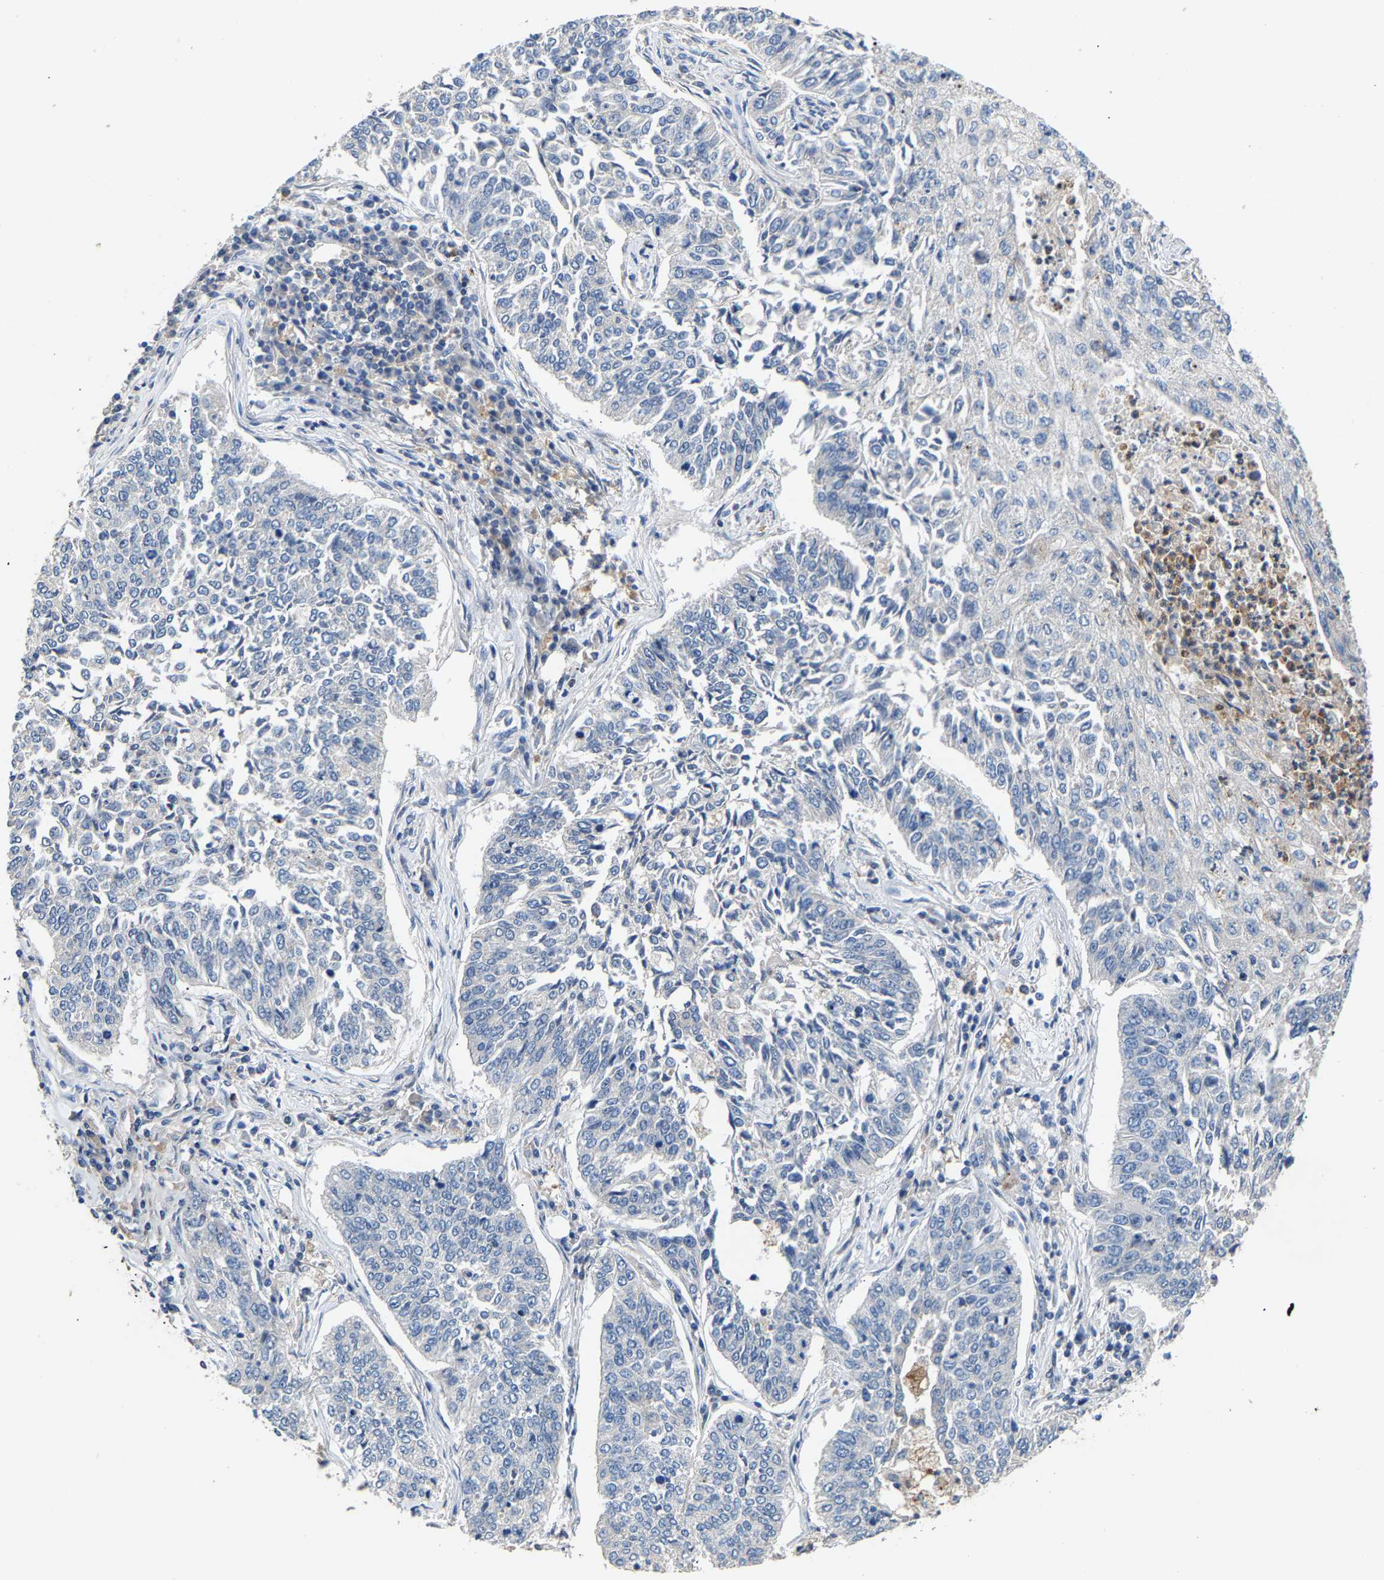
{"staining": {"intensity": "negative", "quantity": "none", "location": "none"}, "tissue": "lung cancer", "cell_type": "Tumor cells", "image_type": "cancer", "snomed": [{"axis": "morphology", "description": "Normal tissue, NOS"}, {"axis": "morphology", "description": "Squamous cell carcinoma, NOS"}, {"axis": "topography", "description": "Cartilage tissue"}, {"axis": "topography", "description": "Bronchus"}, {"axis": "topography", "description": "Lung"}], "caption": "A high-resolution image shows IHC staining of squamous cell carcinoma (lung), which exhibits no significant positivity in tumor cells. The staining was performed using DAB (3,3'-diaminobenzidine) to visualize the protein expression in brown, while the nuclei were stained in blue with hematoxylin (Magnification: 20x).", "gene": "CCDC171", "patient": {"sex": "female", "age": 49}}